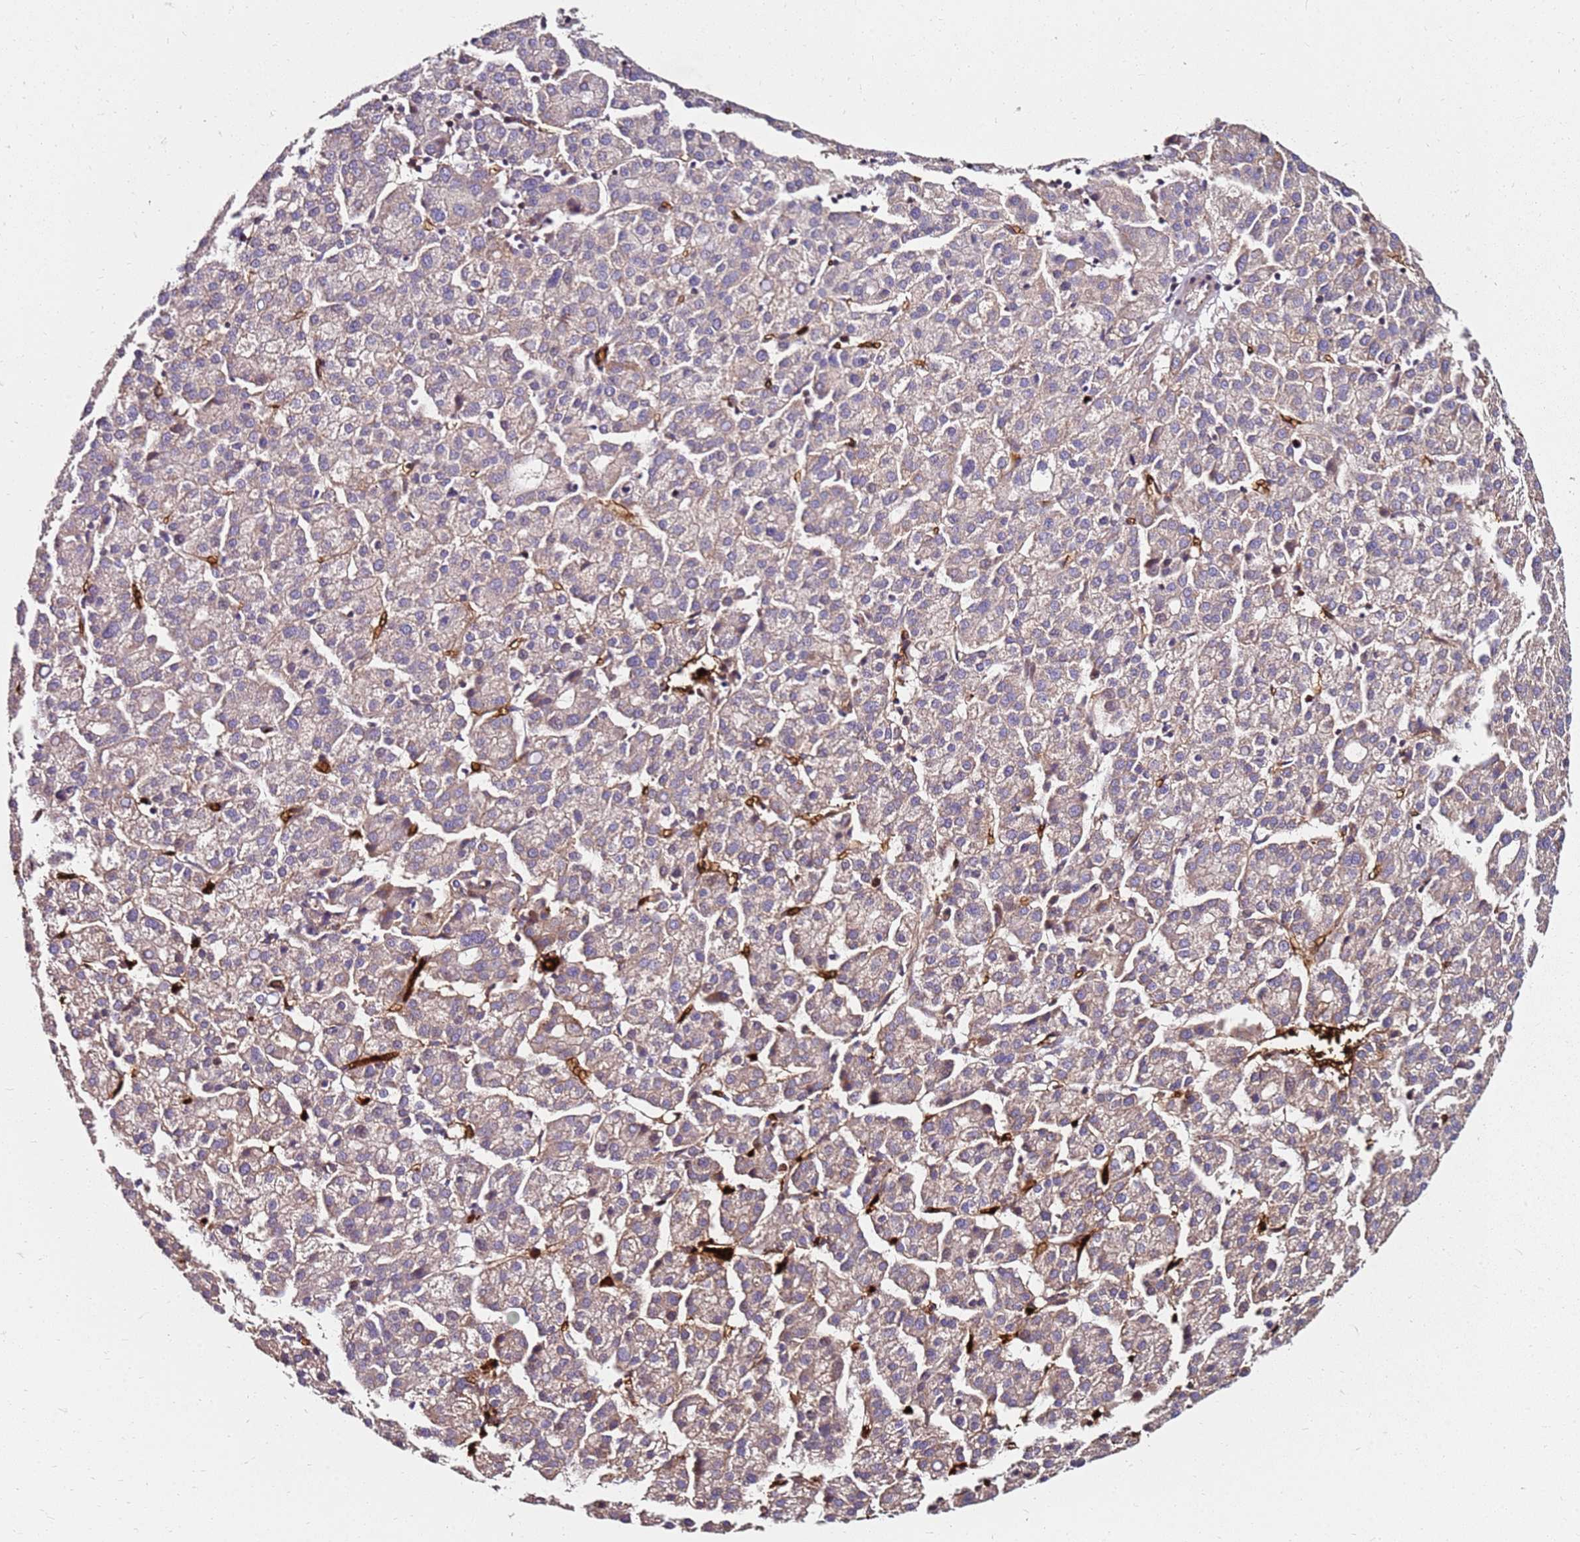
{"staining": {"intensity": "weak", "quantity": "<25%", "location": "cytoplasmic/membranous"}, "tissue": "liver cancer", "cell_type": "Tumor cells", "image_type": "cancer", "snomed": [{"axis": "morphology", "description": "Carcinoma, Hepatocellular, NOS"}, {"axis": "topography", "description": "Liver"}], "caption": "DAB (3,3'-diaminobenzidine) immunohistochemical staining of human liver cancer (hepatocellular carcinoma) exhibits no significant positivity in tumor cells. (Brightfield microscopy of DAB (3,3'-diaminobenzidine) immunohistochemistry (IHC) at high magnification).", "gene": "RNF11", "patient": {"sex": "female", "age": 58}}